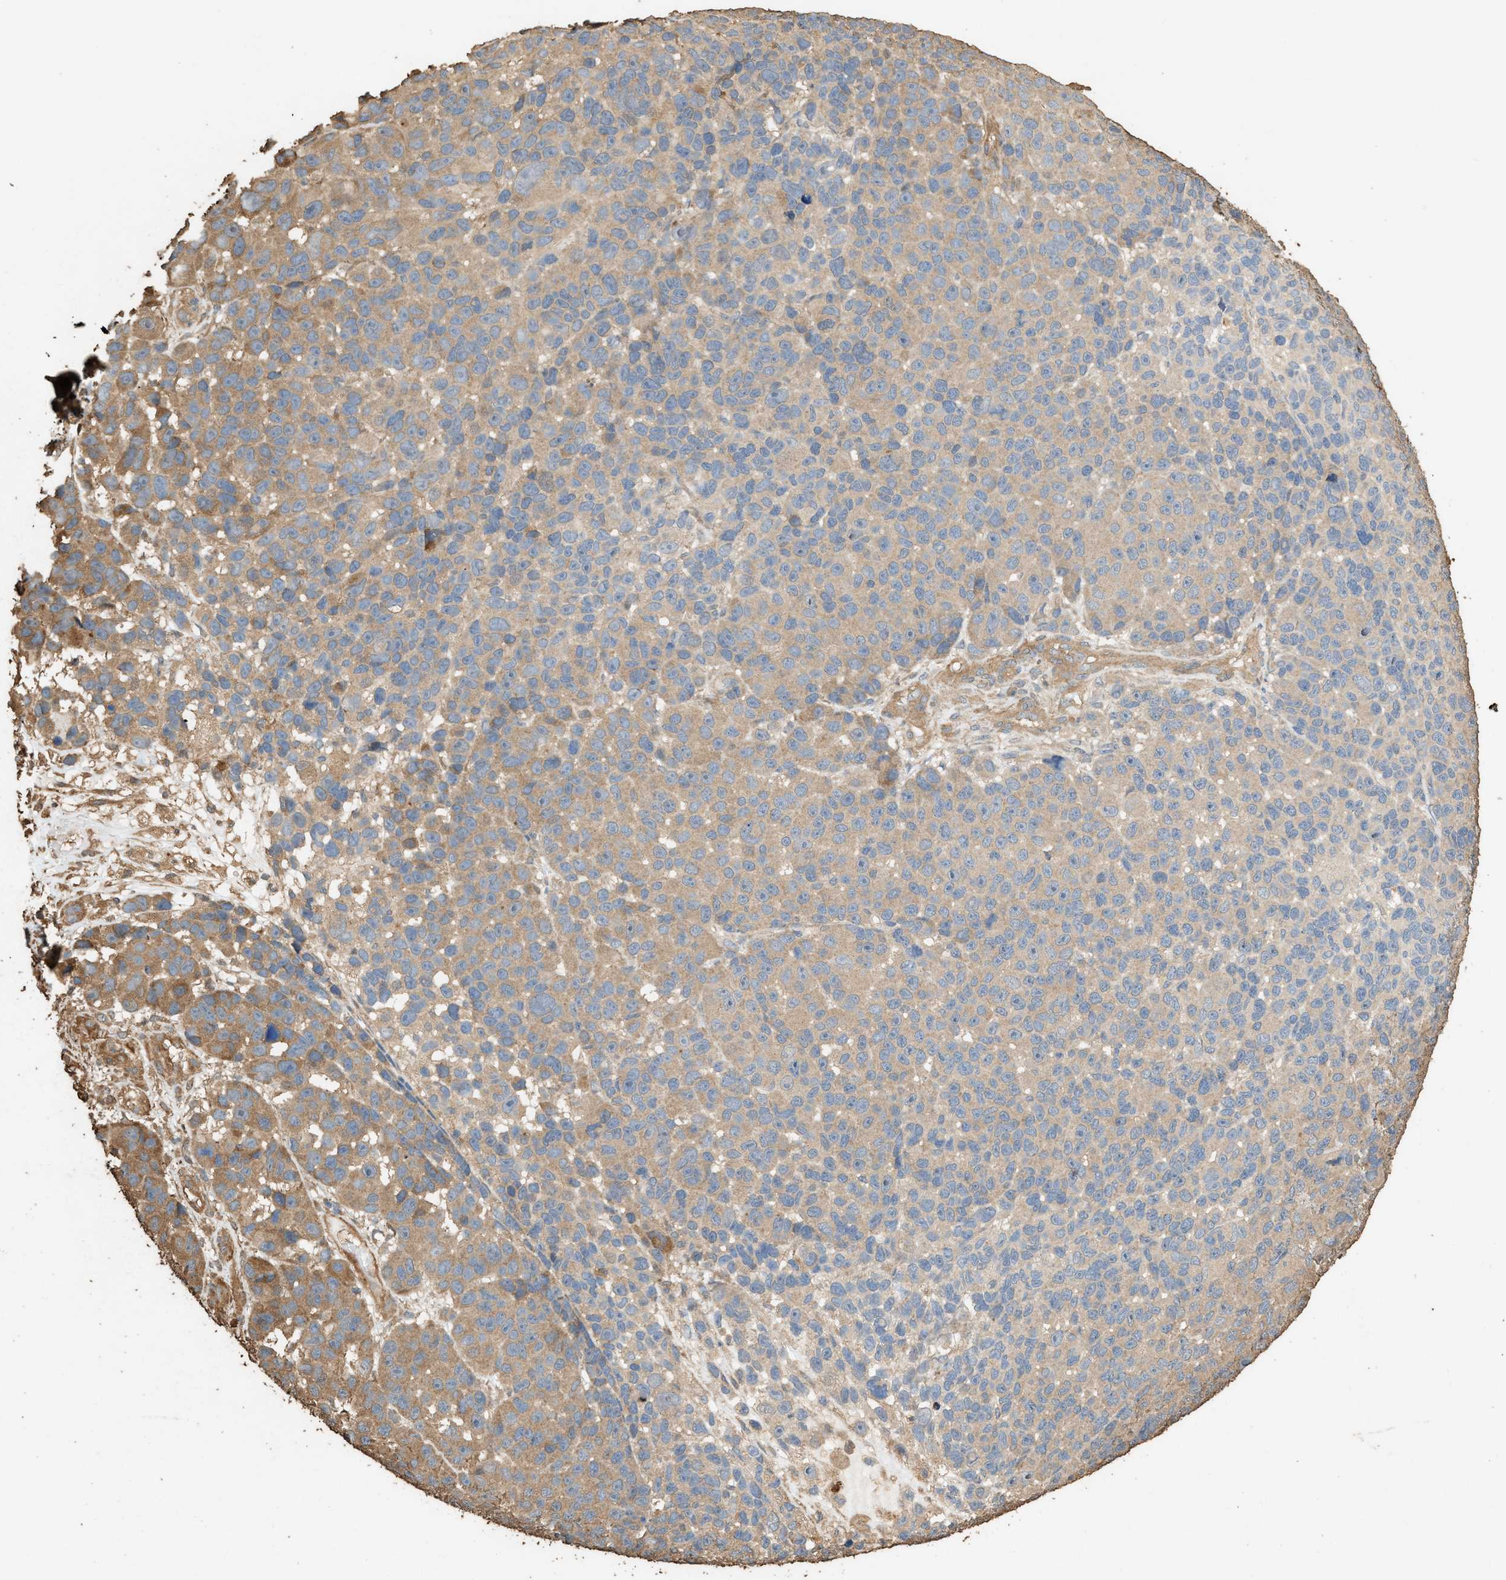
{"staining": {"intensity": "weak", "quantity": "25%-75%", "location": "cytoplasmic/membranous"}, "tissue": "melanoma", "cell_type": "Tumor cells", "image_type": "cancer", "snomed": [{"axis": "morphology", "description": "Malignant melanoma, NOS"}, {"axis": "topography", "description": "Skin"}], "caption": "The histopathology image demonstrates a brown stain indicating the presence of a protein in the cytoplasmic/membranous of tumor cells in malignant melanoma.", "gene": "DCAF7", "patient": {"sex": "male", "age": 53}}